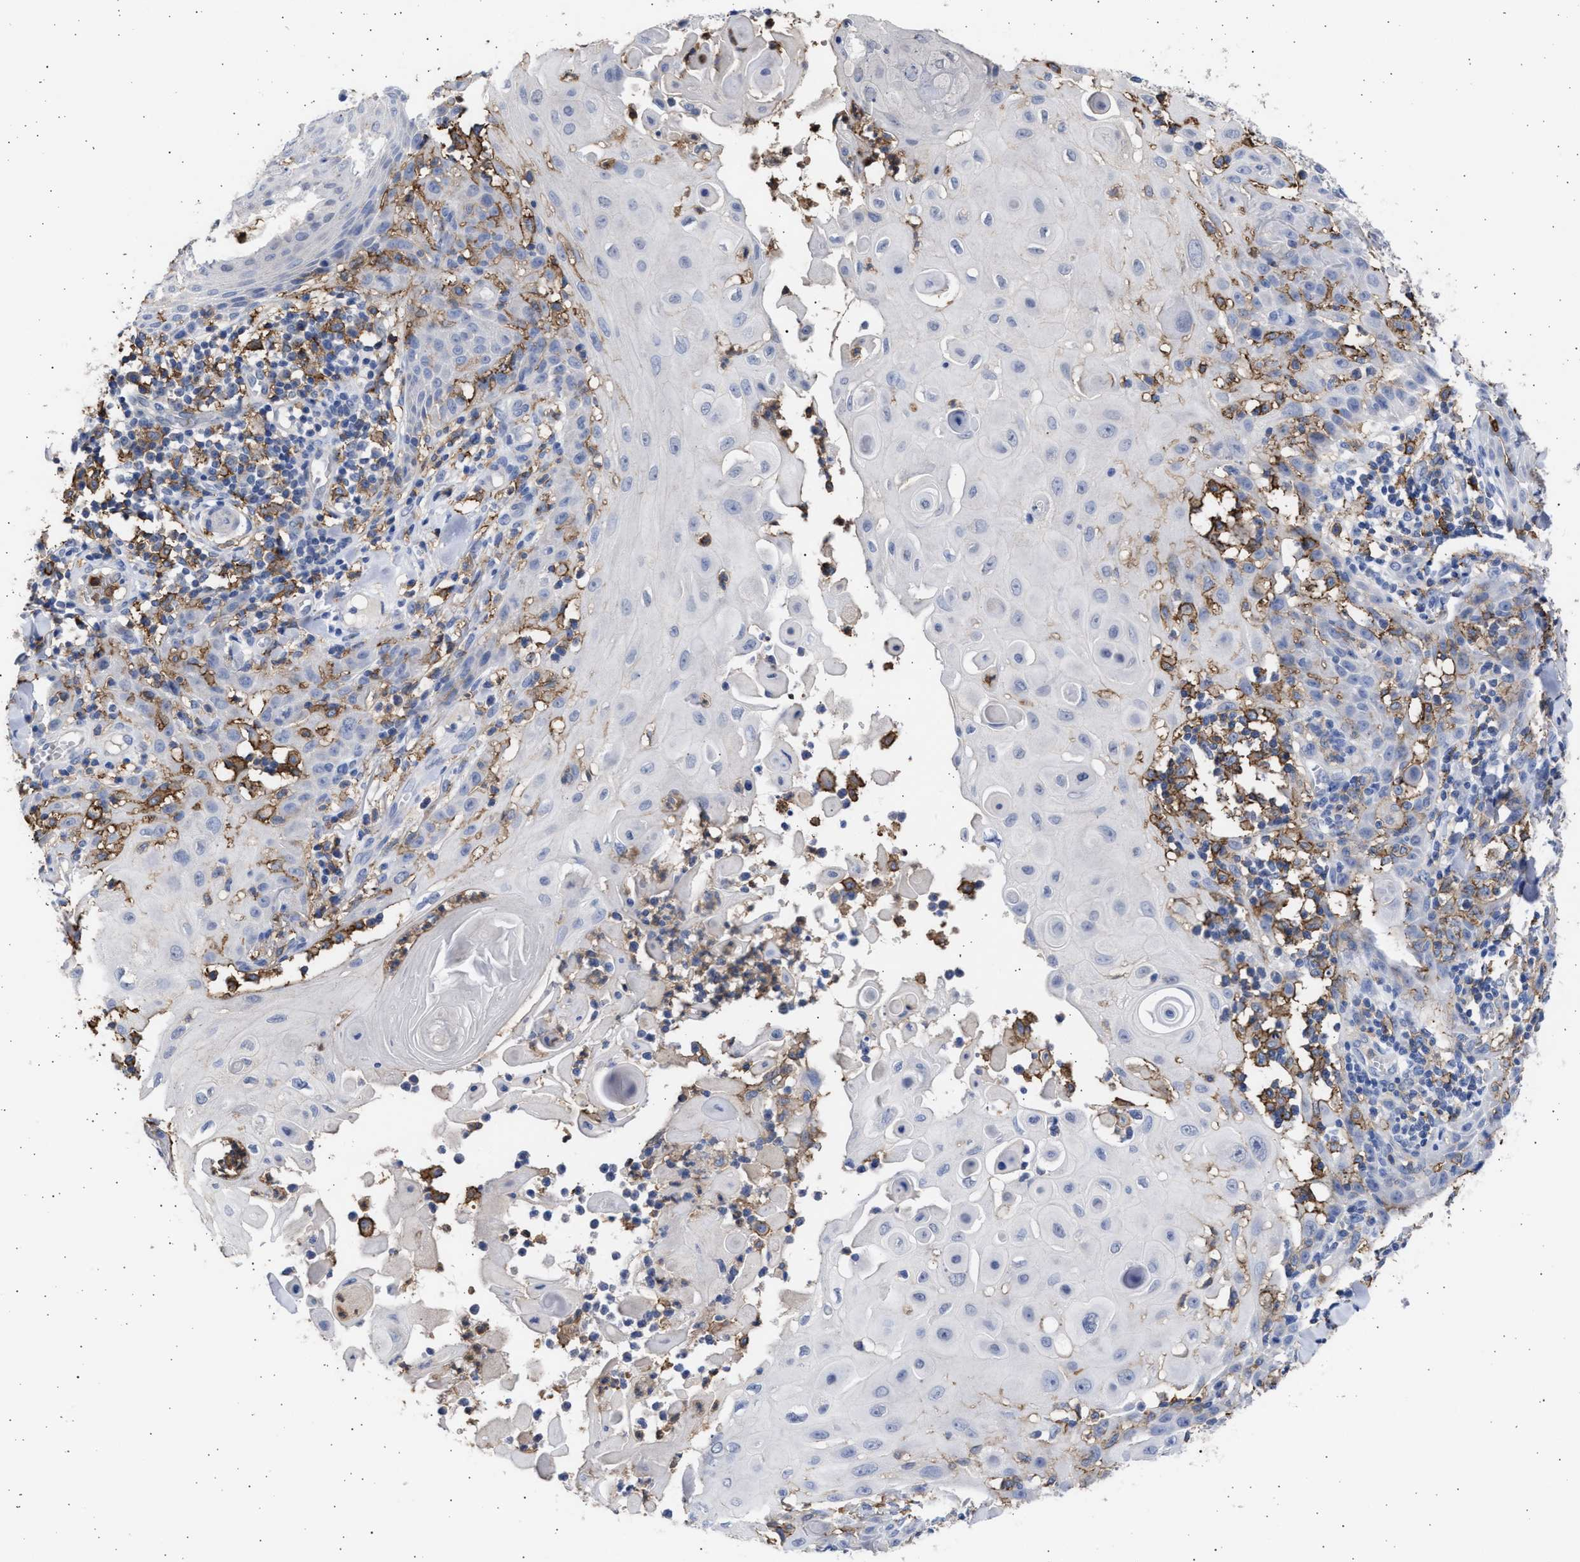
{"staining": {"intensity": "negative", "quantity": "none", "location": "none"}, "tissue": "skin cancer", "cell_type": "Tumor cells", "image_type": "cancer", "snomed": [{"axis": "morphology", "description": "Squamous cell carcinoma, NOS"}, {"axis": "topography", "description": "Skin"}], "caption": "Immunohistochemical staining of skin cancer (squamous cell carcinoma) shows no significant expression in tumor cells. (Immunohistochemistry (ihc), brightfield microscopy, high magnification).", "gene": "FCER1A", "patient": {"sex": "male", "age": 24}}